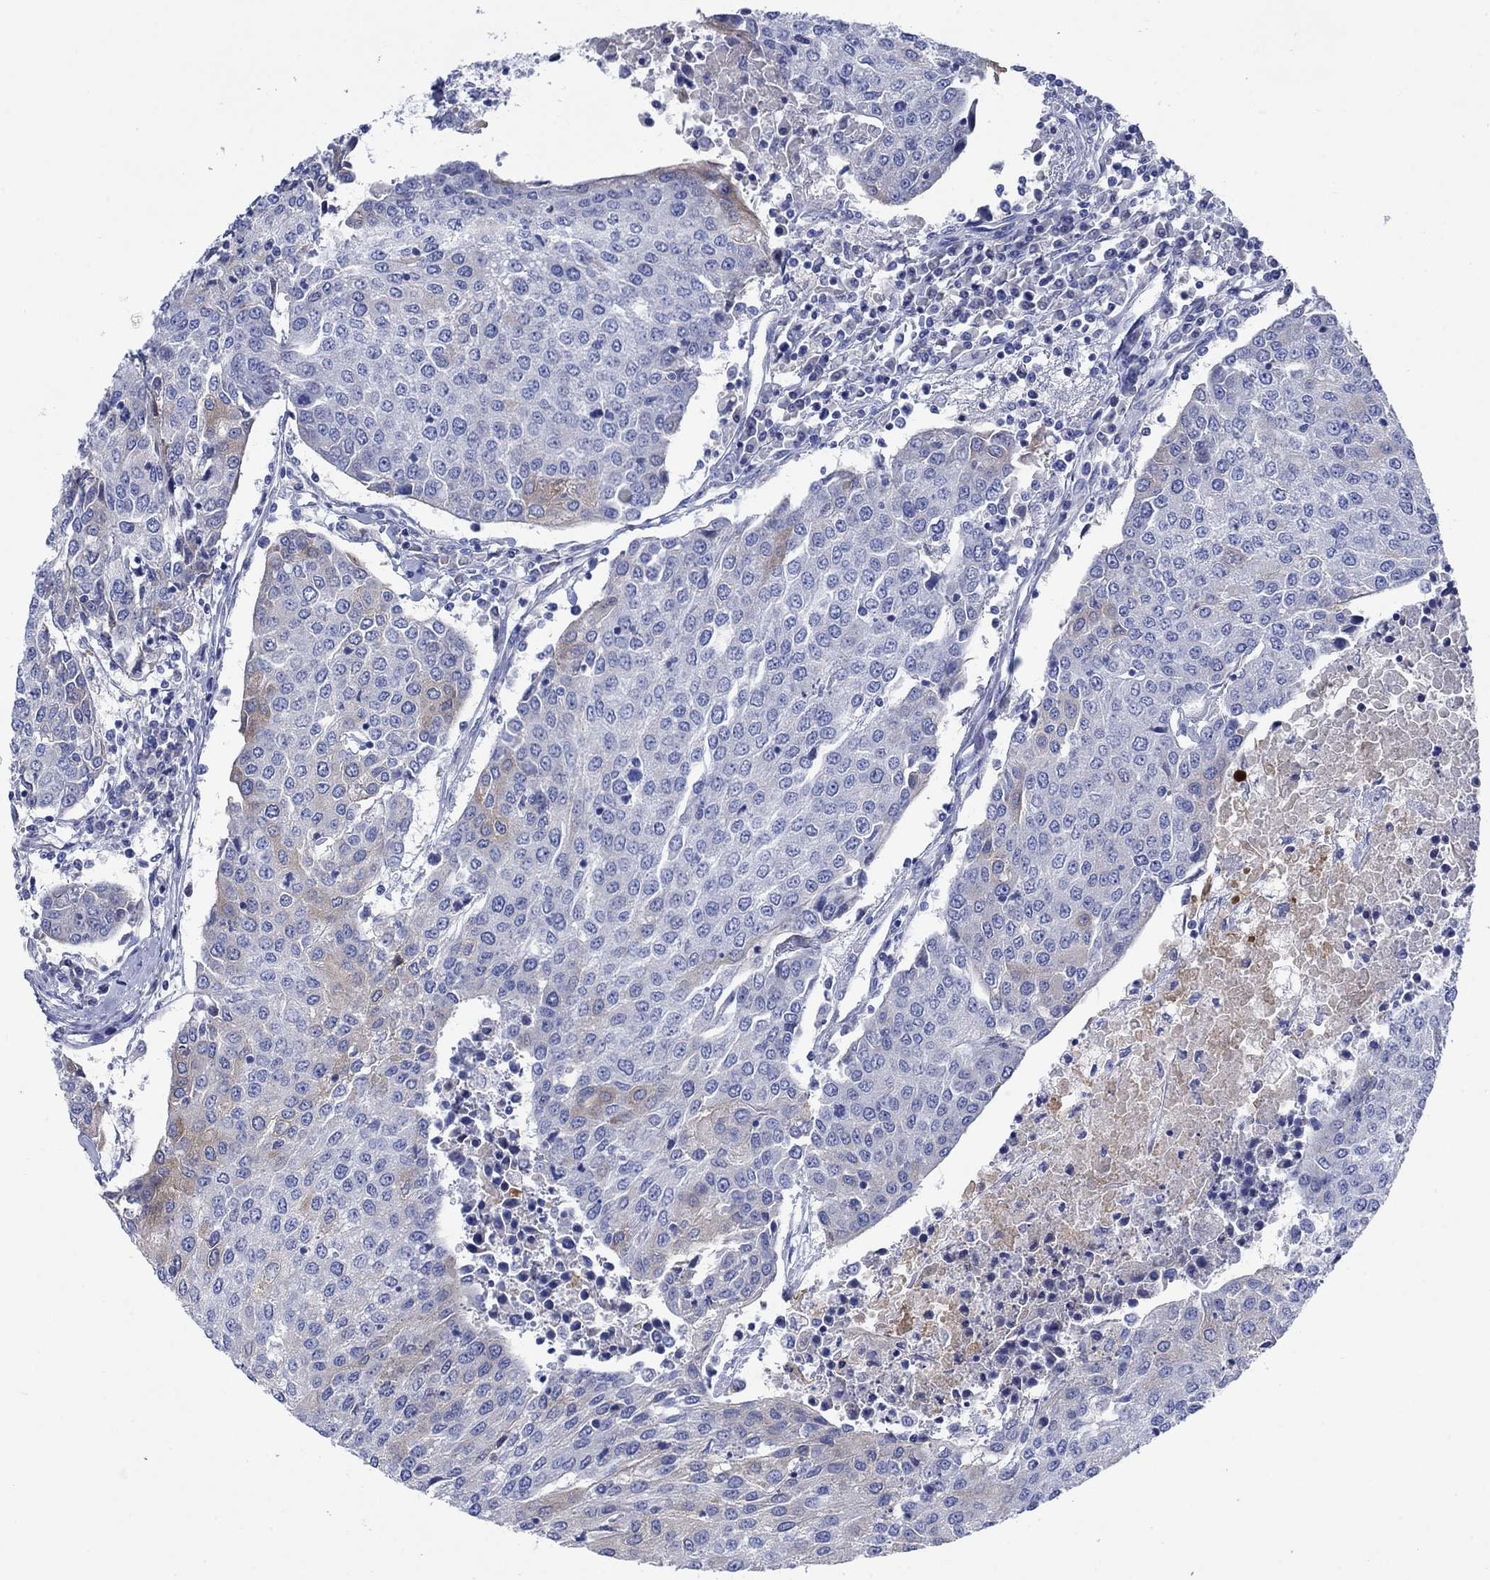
{"staining": {"intensity": "weak", "quantity": "<25%", "location": "cytoplasmic/membranous"}, "tissue": "urothelial cancer", "cell_type": "Tumor cells", "image_type": "cancer", "snomed": [{"axis": "morphology", "description": "Urothelial carcinoma, High grade"}, {"axis": "topography", "description": "Urinary bladder"}], "caption": "There is no significant positivity in tumor cells of urothelial carcinoma (high-grade).", "gene": "TRIM16", "patient": {"sex": "female", "age": 85}}